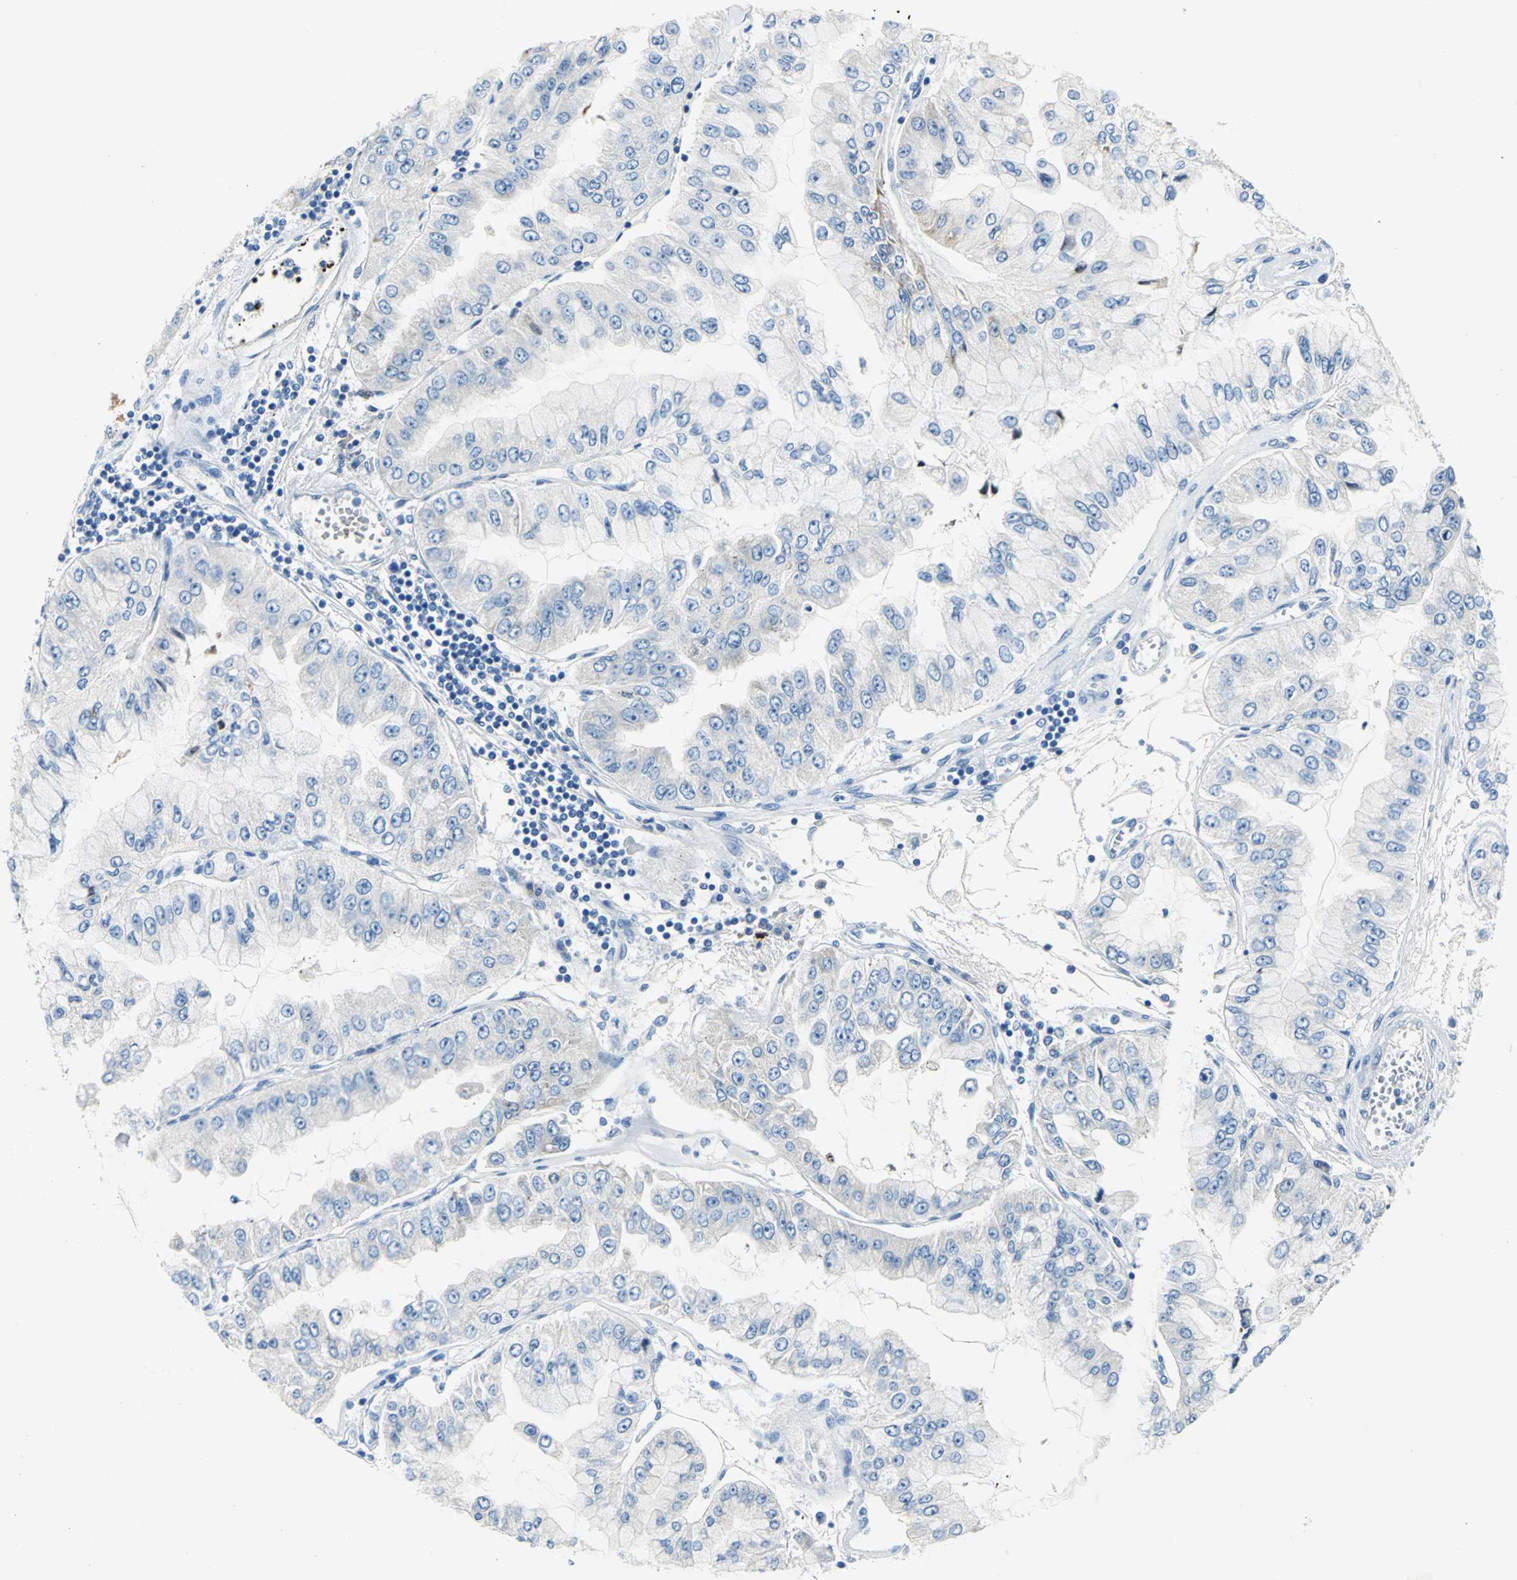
{"staining": {"intensity": "negative", "quantity": "none", "location": "none"}, "tissue": "liver cancer", "cell_type": "Tumor cells", "image_type": "cancer", "snomed": [{"axis": "morphology", "description": "Cholangiocarcinoma"}, {"axis": "topography", "description": "Liver"}], "caption": "A micrograph of liver cancer stained for a protein displays no brown staining in tumor cells.", "gene": "TRIM25", "patient": {"sex": "female", "age": 79}}